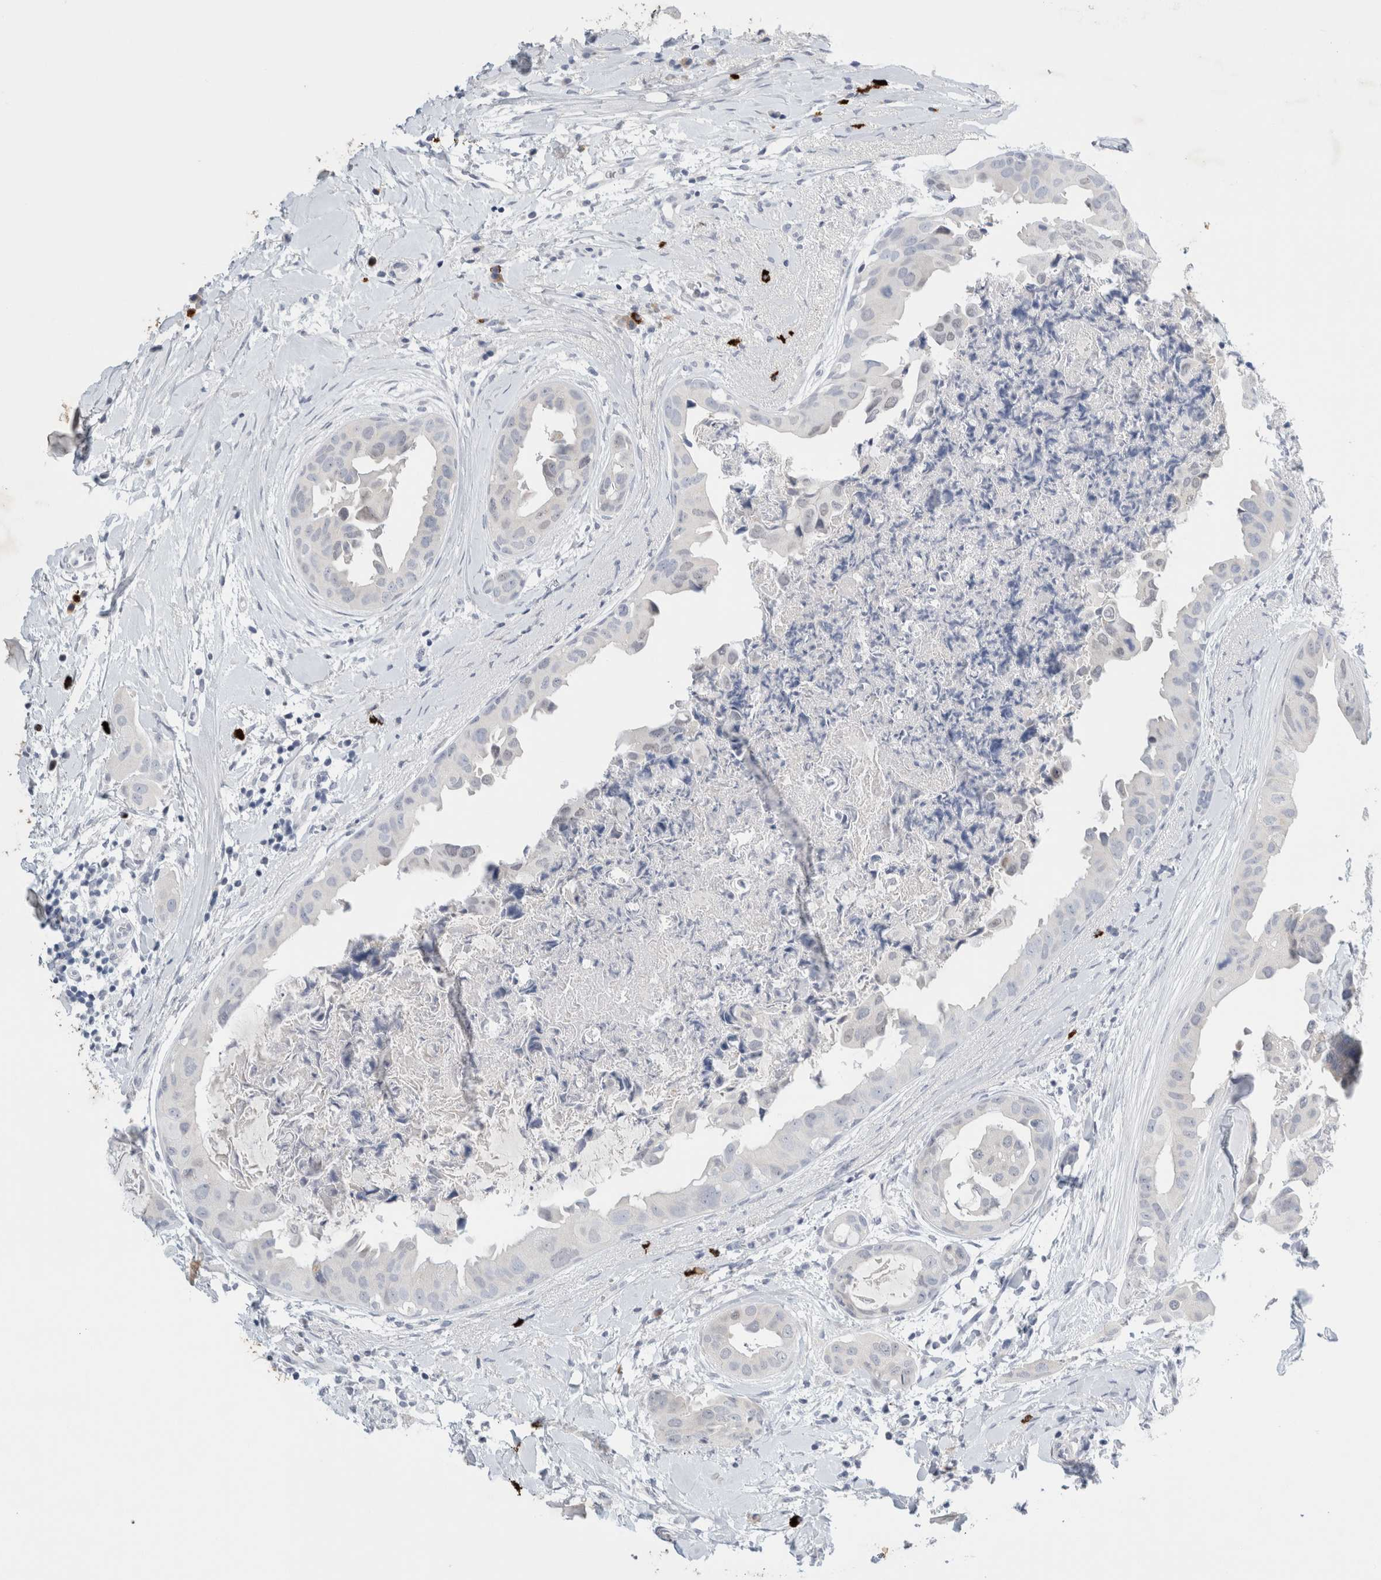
{"staining": {"intensity": "negative", "quantity": "none", "location": "none"}, "tissue": "breast cancer", "cell_type": "Tumor cells", "image_type": "cancer", "snomed": [{"axis": "morphology", "description": "Duct carcinoma"}, {"axis": "topography", "description": "Breast"}], "caption": "Immunohistochemical staining of human breast cancer (intraductal carcinoma) demonstrates no significant positivity in tumor cells.", "gene": "SLC22A12", "patient": {"sex": "female", "age": 40}}